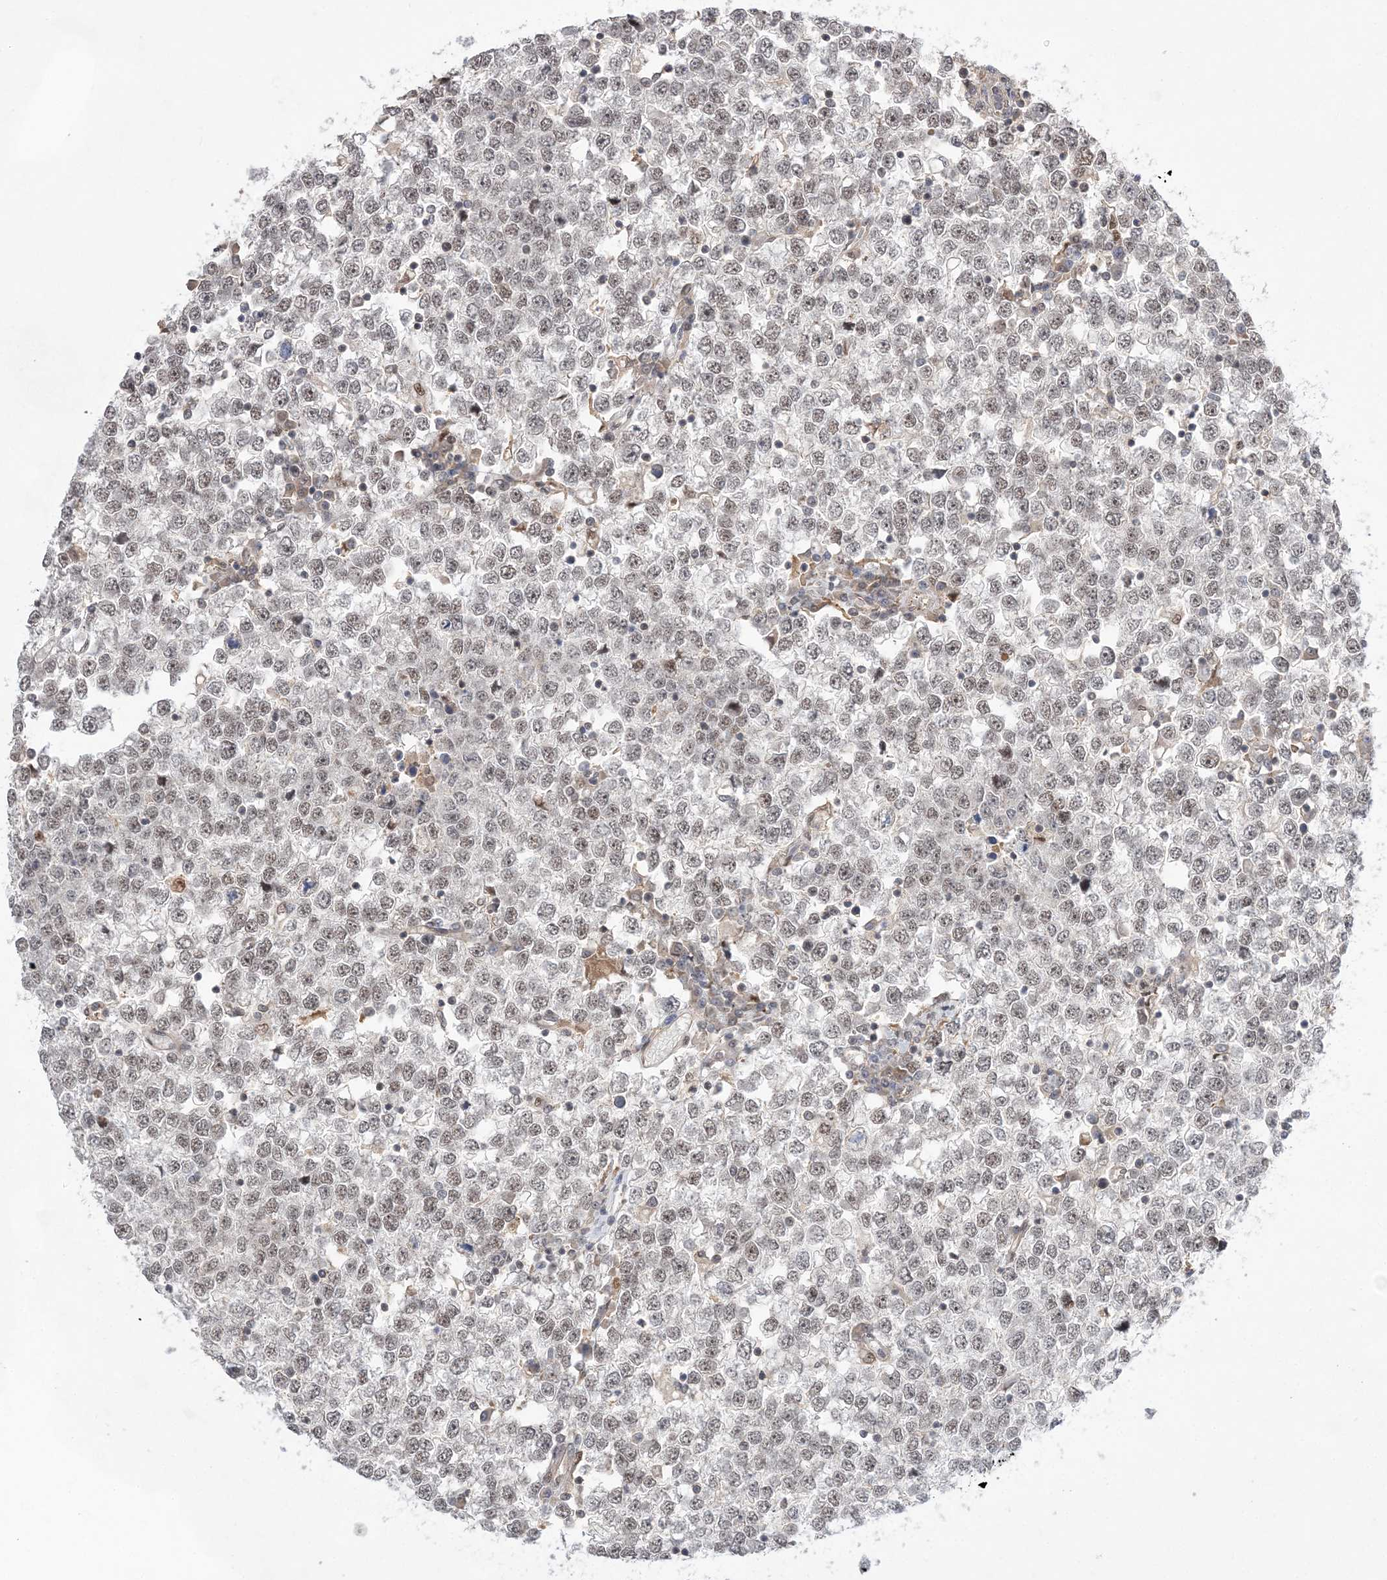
{"staining": {"intensity": "weak", "quantity": "25%-75%", "location": "nuclear"}, "tissue": "testis cancer", "cell_type": "Tumor cells", "image_type": "cancer", "snomed": [{"axis": "morphology", "description": "Seminoma, NOS"}, {"axis": "topography", "description": "Testis"}], "caption": "Testis seminoma stained with a protein marker demonstrates weak staining in tumor cells.", "gene": "TMEM132B", "patient": {"sex": "male", "age": 65}}